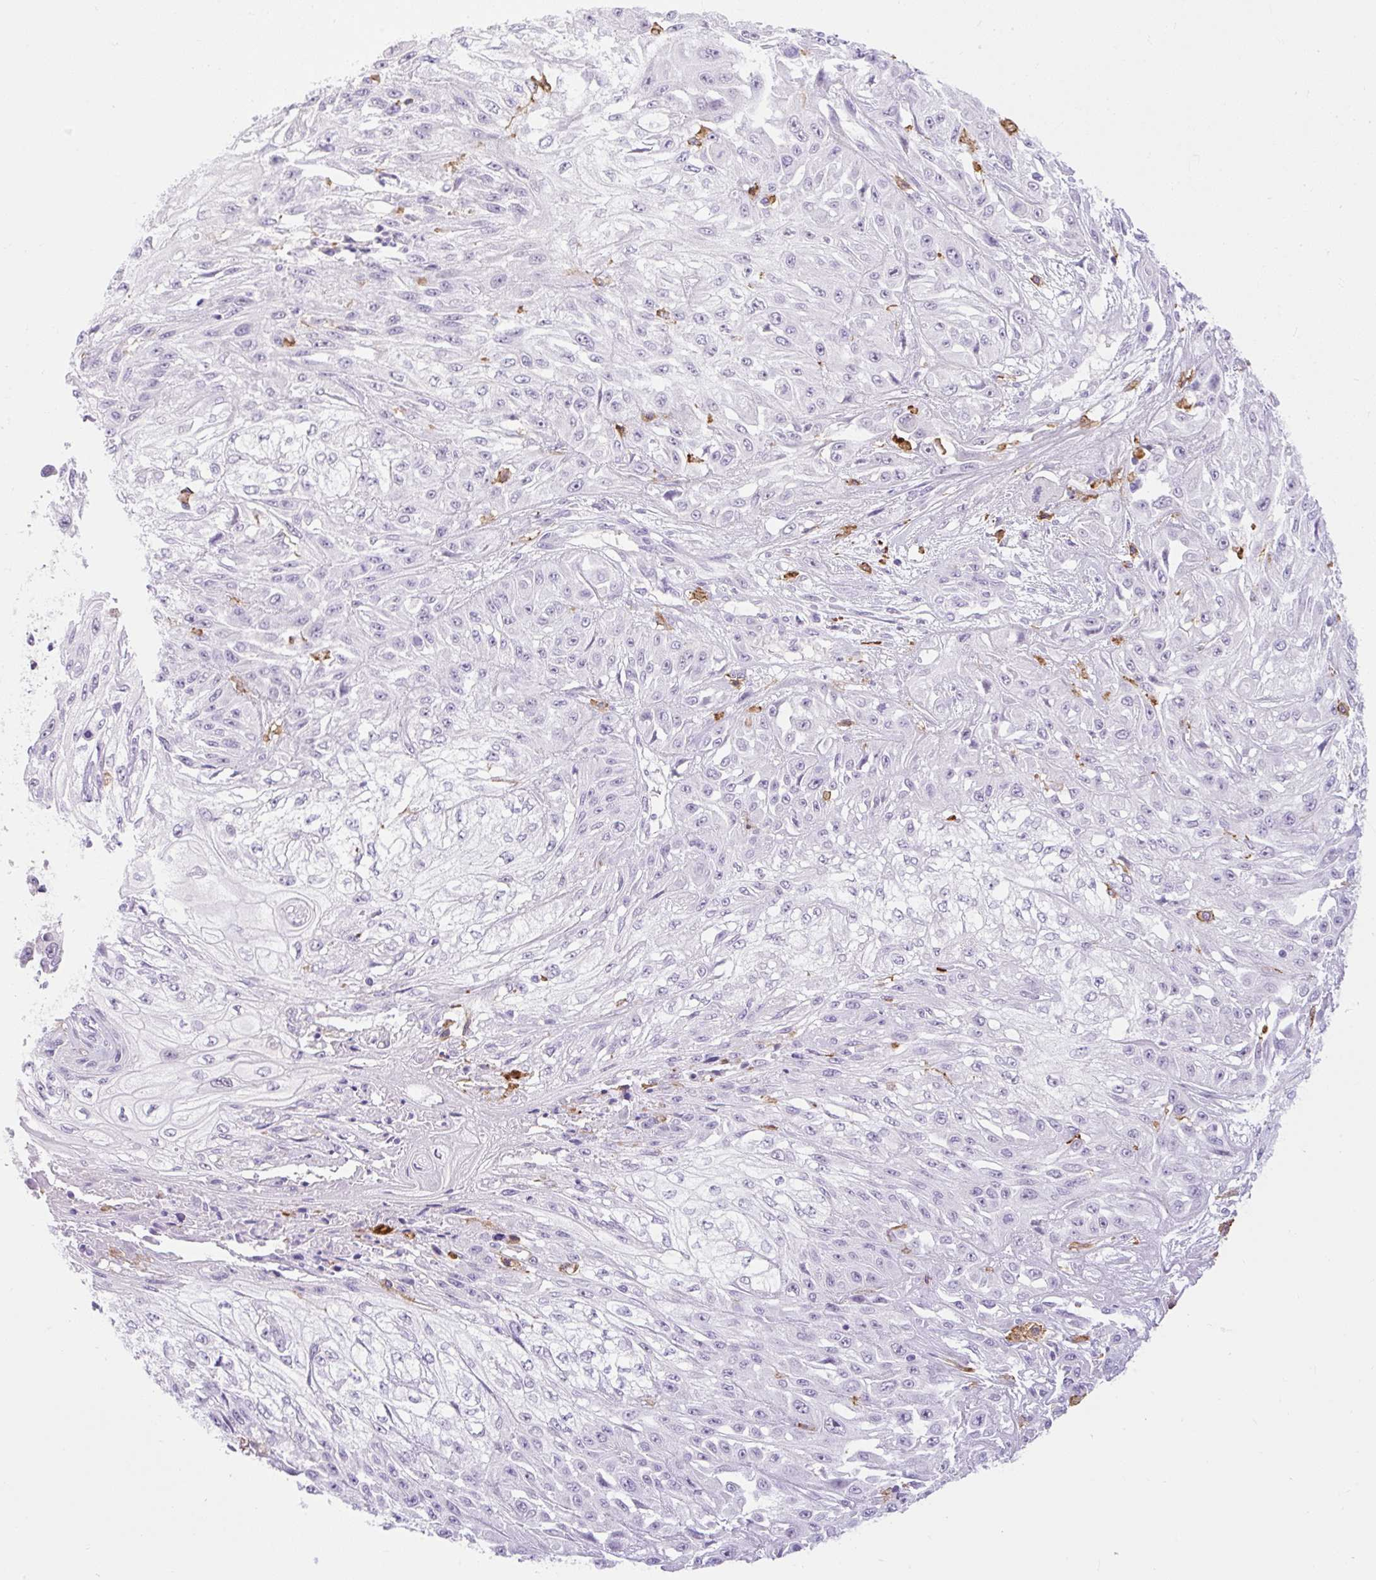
{"staining": {"intensity": "negative", "quantity": "none", "location": "none"}, "tissue": "skin cancer", "cell_type": "Tumor cells", "image_type": "cancer", "snomed": [{"axis": "morphology", "description": "Squamous cell carcinoma, NOS"}, {"axis": "morphology", "description": "Squamous cell carcinoma, metastatic, NOS"}, {"axis": "topography", "description": "Skin"}, {"axis": "topography", "description": "Lymph node"}], "caption": "High magnification brightfield microscopy of skin cancer stained with DAB (brown) and counterstained with hematoxylin (blue): tumor cells show no significant positivity. The staining was performed using DAB to visualize the protein expression in brown, while the nuclei were stained in blue with hematoxylin (Magnification: 20x).", "gene": "SIGLEC1", "patient": {"sex": "male", "age": 75}}